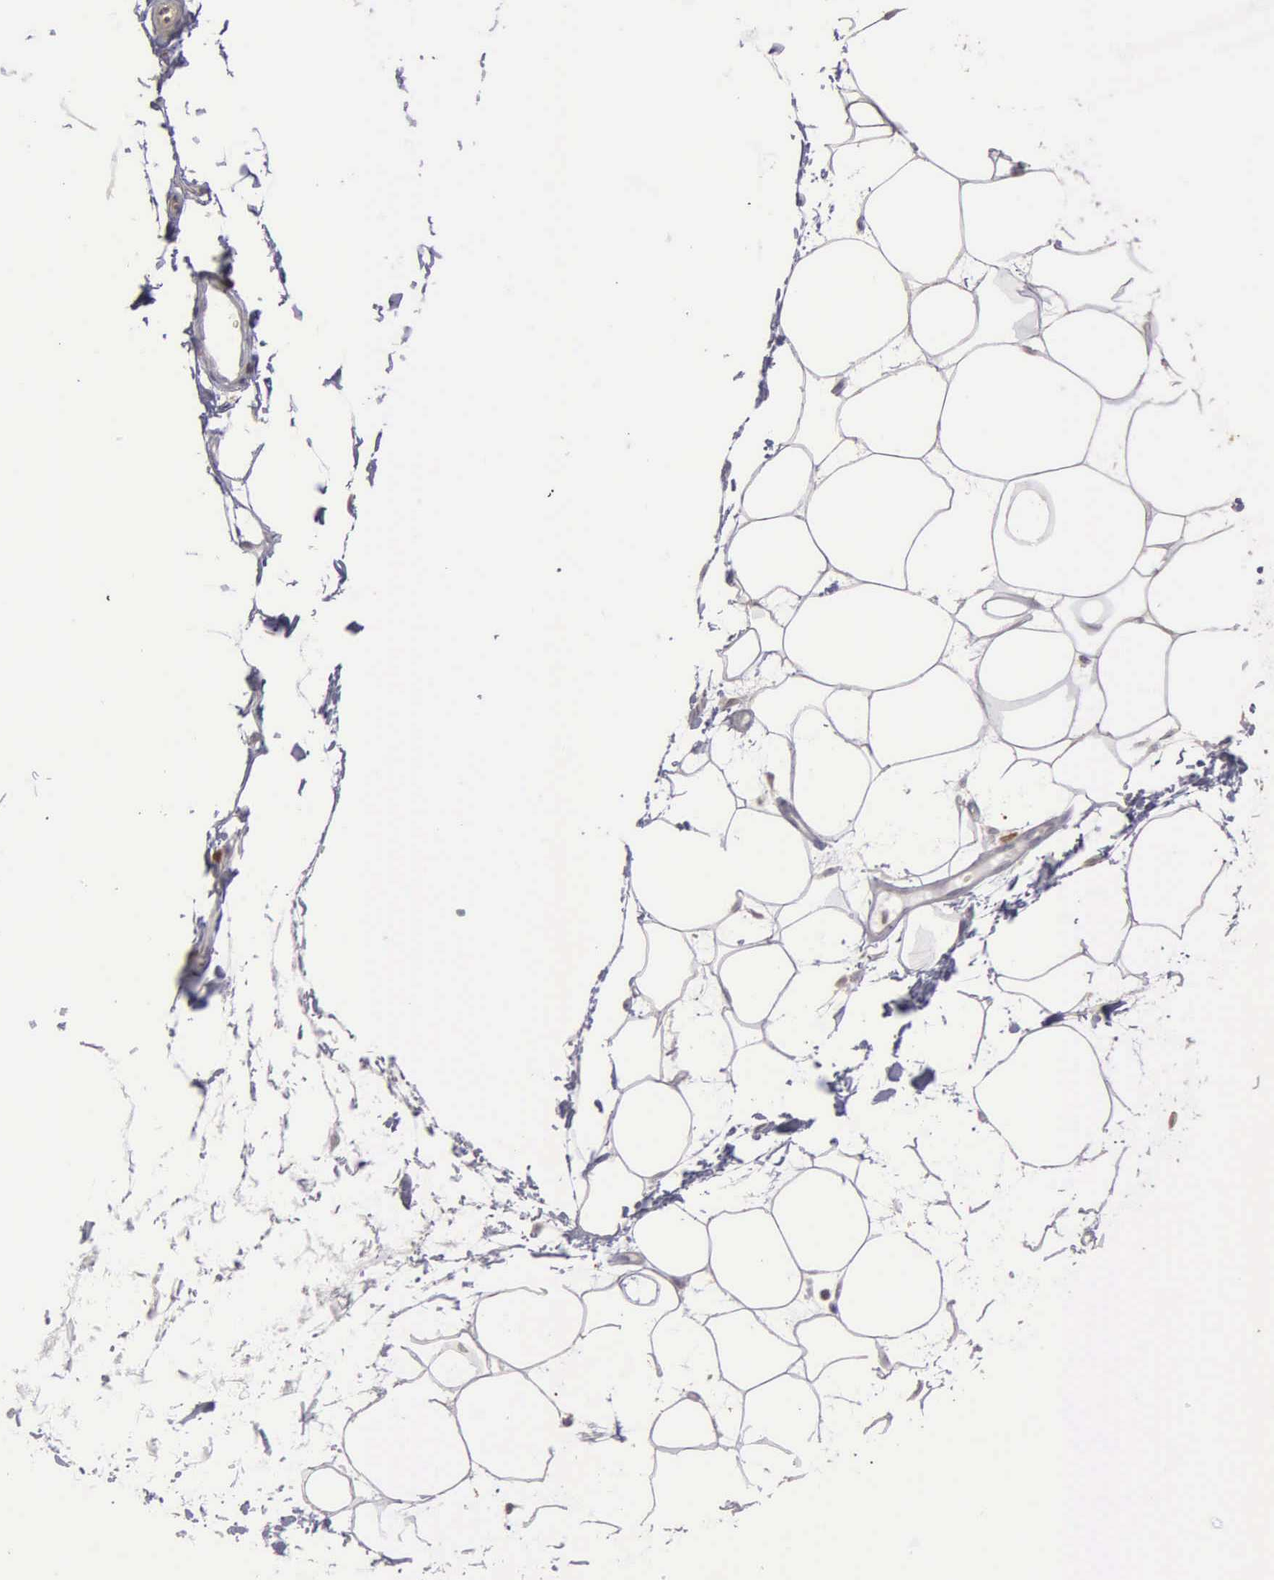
{"staining": {"intensity": "negative", "quantity": "none", "location": "none"}, "tissue": "adipose tissue", "cell_type": "Adipocytes", "image_type": "normal", "snomed": [{"axis": "morphology", "description": "Normal tissue, NOS"}, {"axis": "topography", "description": "Breast"}], "caption": "IHC of normal adipose tissue exhibits no expression in adipocytes.", "gene": "ENO3", "patient": {"sex": "female", "age": 45}}